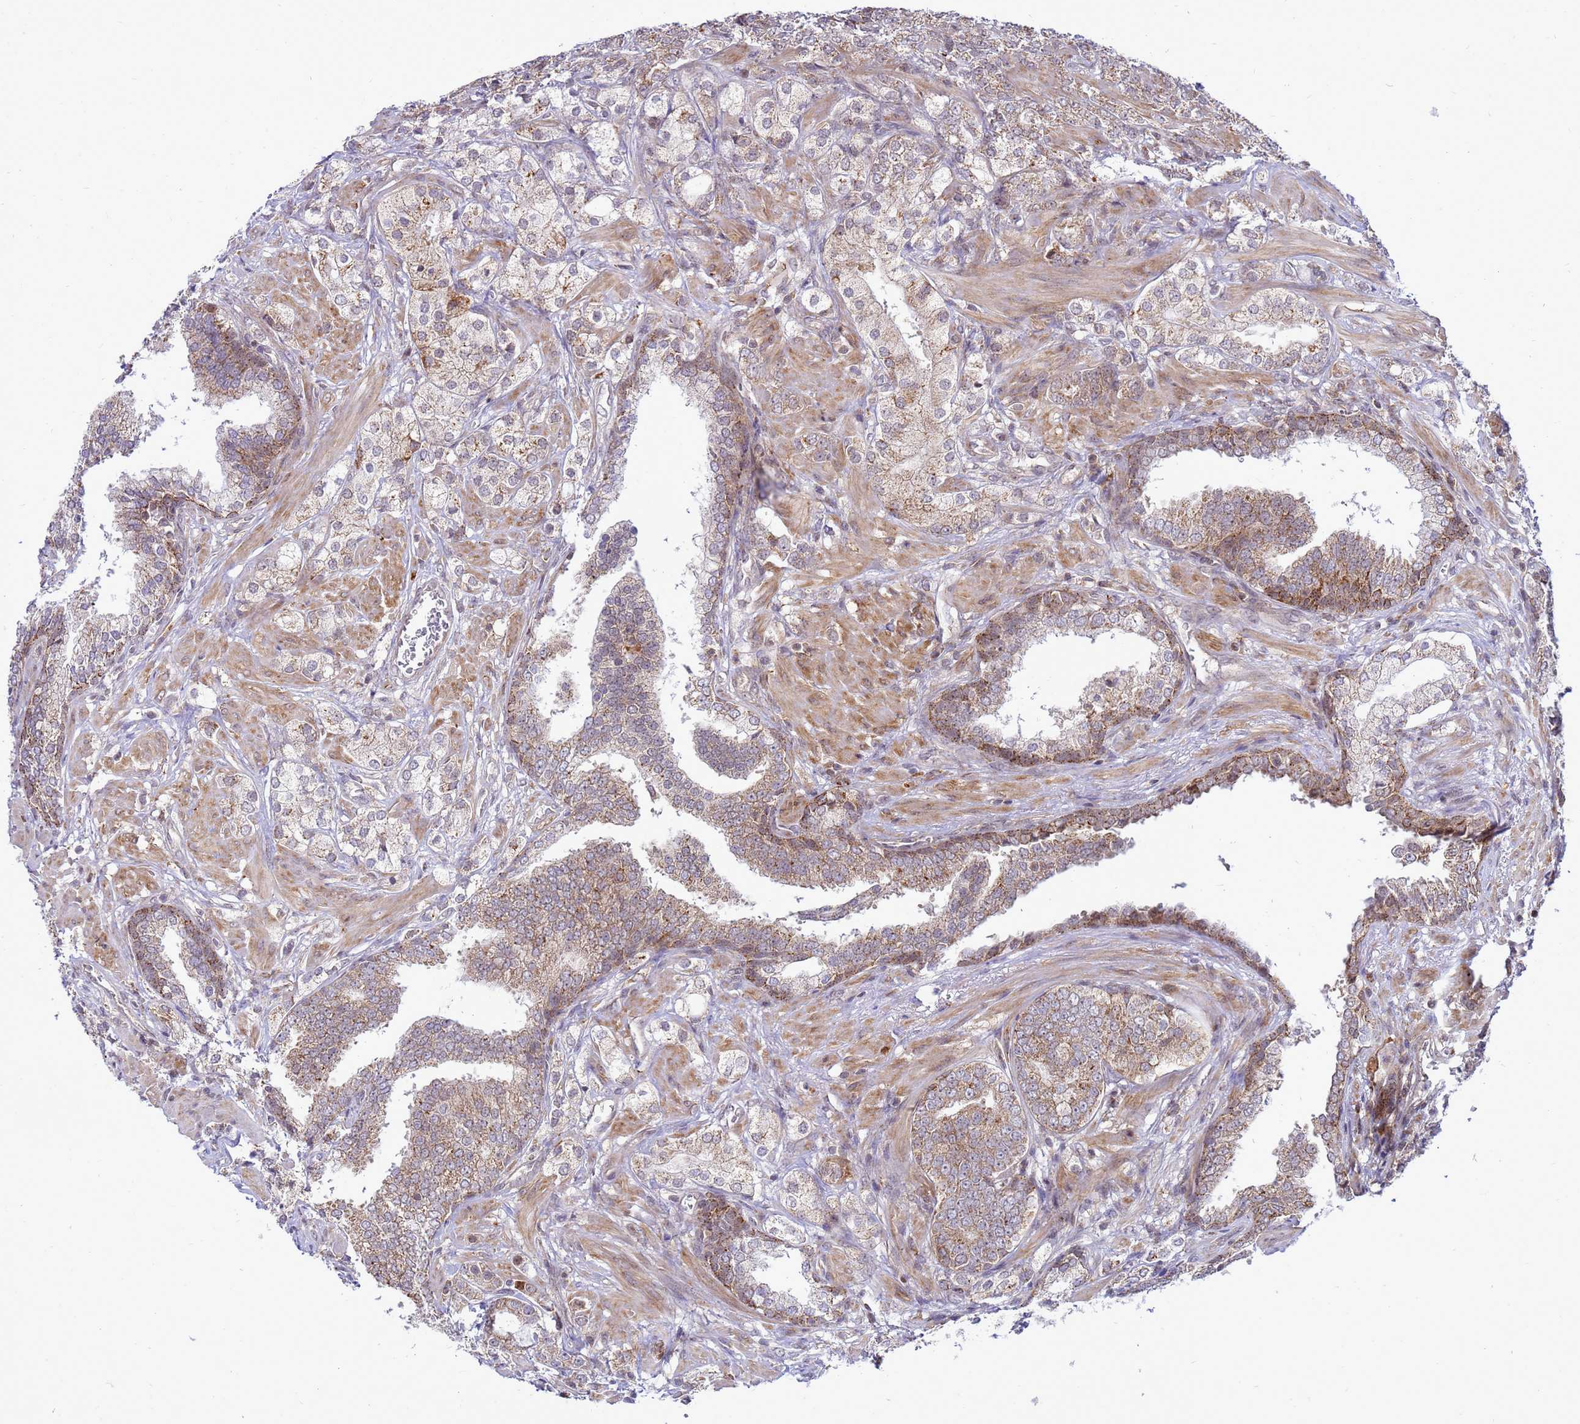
{"staining": {"intensity": "weak", "quantity": ">75%", "location": "cytoplasmic/membranous"}, "tissue": "prostate cancer", "cell_type": "Tumor cells", "image_type": "cancer", "snomed": [{"axis": "morphology", "description": "Adenocarcinoma, High grade"}, {"axis": "topography", "description": "Prostate"}], "caption": "IHC micrograph of neoplastic tissue: human prostate cancer (adenocarcinoma (high-grade)) stained using IHC reveals low levels of weak protein expression localized specifically in the cytoplasmic/membranous of tumor cells, appearing as a cytoplasmic/membranous brown color.", "gene": "C12orf43", "patient": {"sex": "male", "age": 50}}